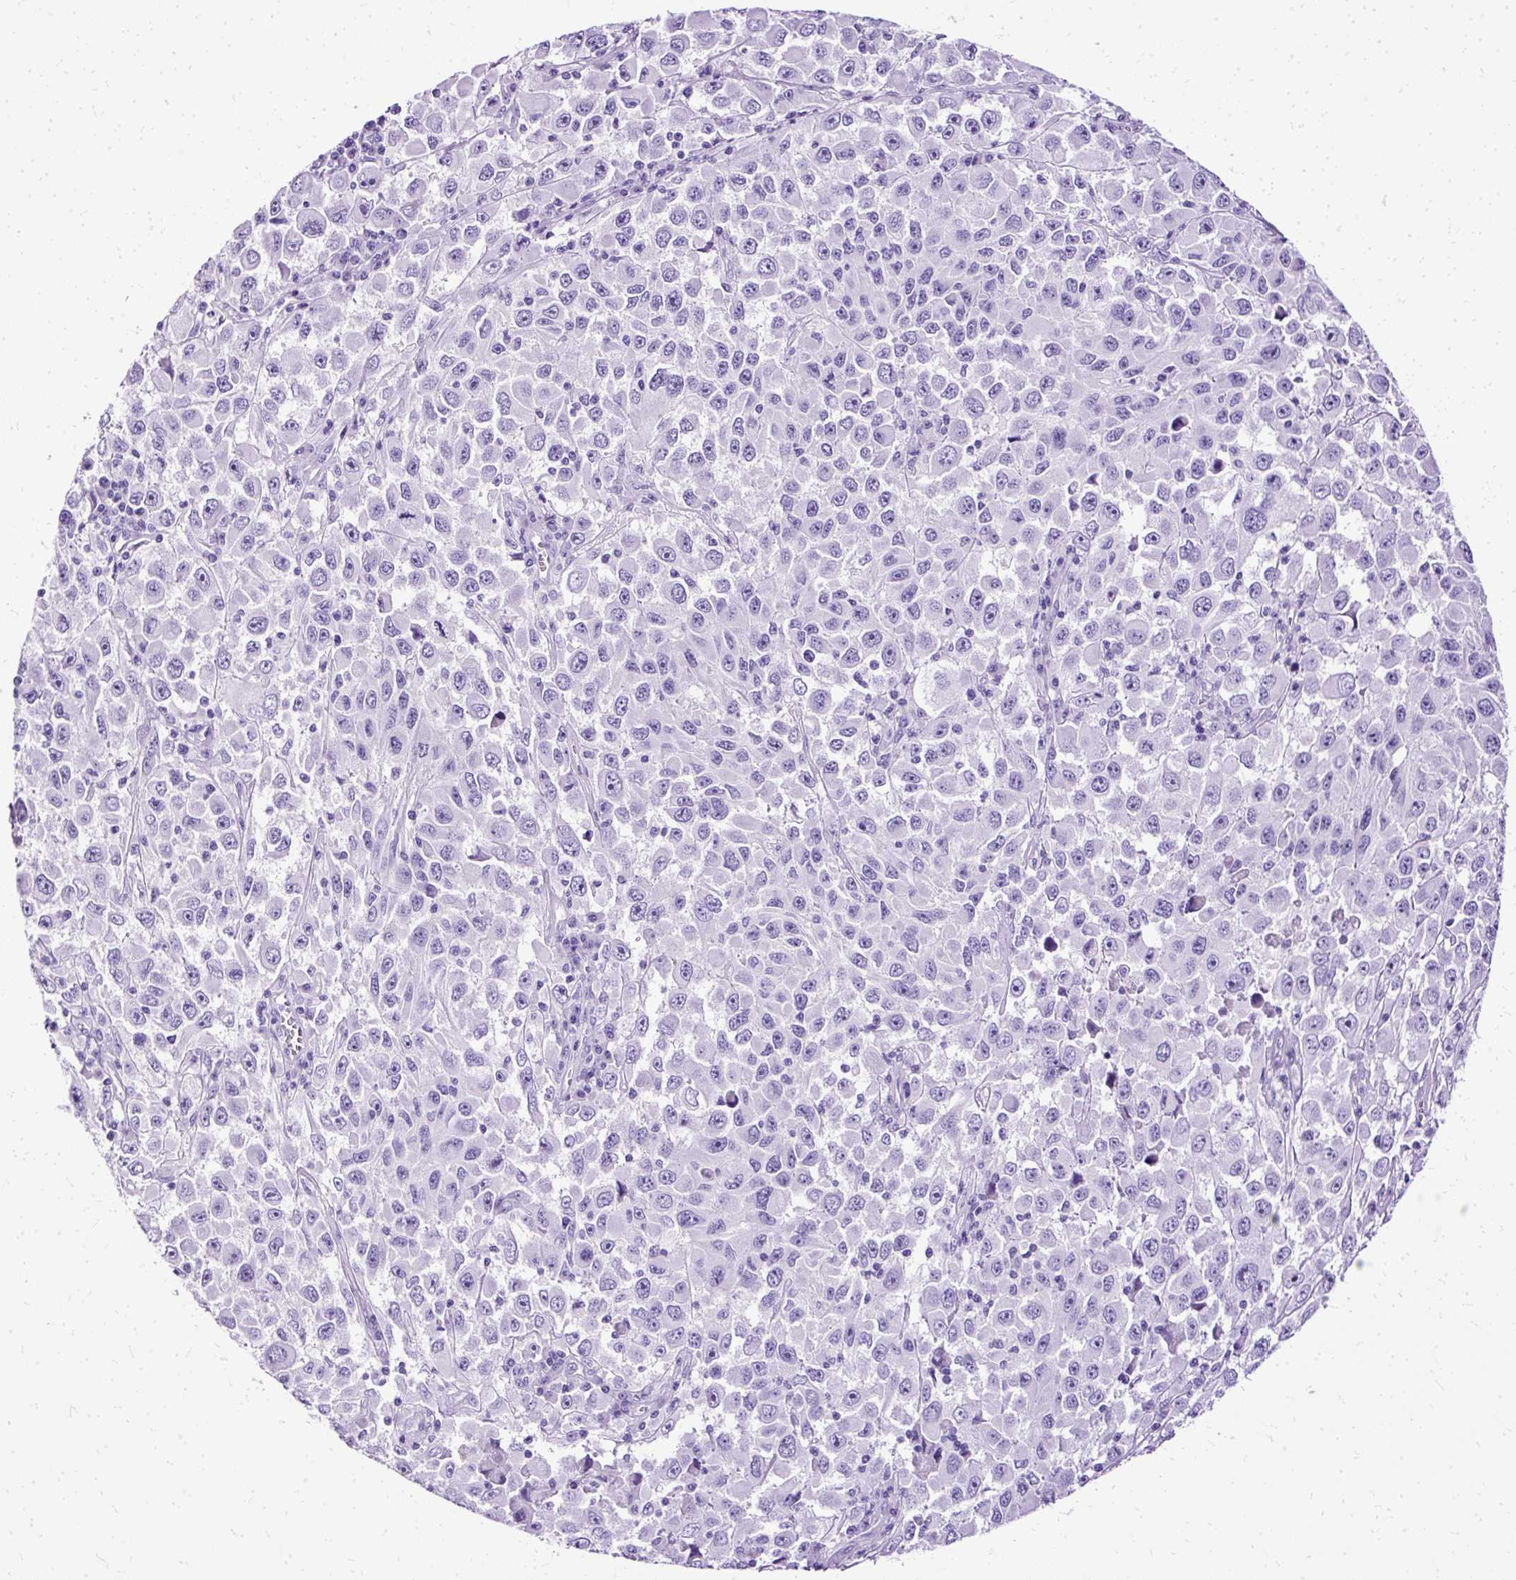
{"staining": {"intensity": "negative", "quantity": "none", "location": "none"}, "tissue": "melanoma", "cell_type": "Tumor cells", "image_type": "cancer", "snomed": [{"axis": "morphology", "description": "Malignant melanoma, Metastatic site"}, {"axis": "topography", "description": "Lymph node"}], "caption": "DAB (3,3'-diaminobenzidine) immunohistochemical staining of malignant melanoma (metastatic site) displays no significant positivity in tumor cells.", "gene": "SLC8A2", "patient": {"sex": "female", "age": 67}}